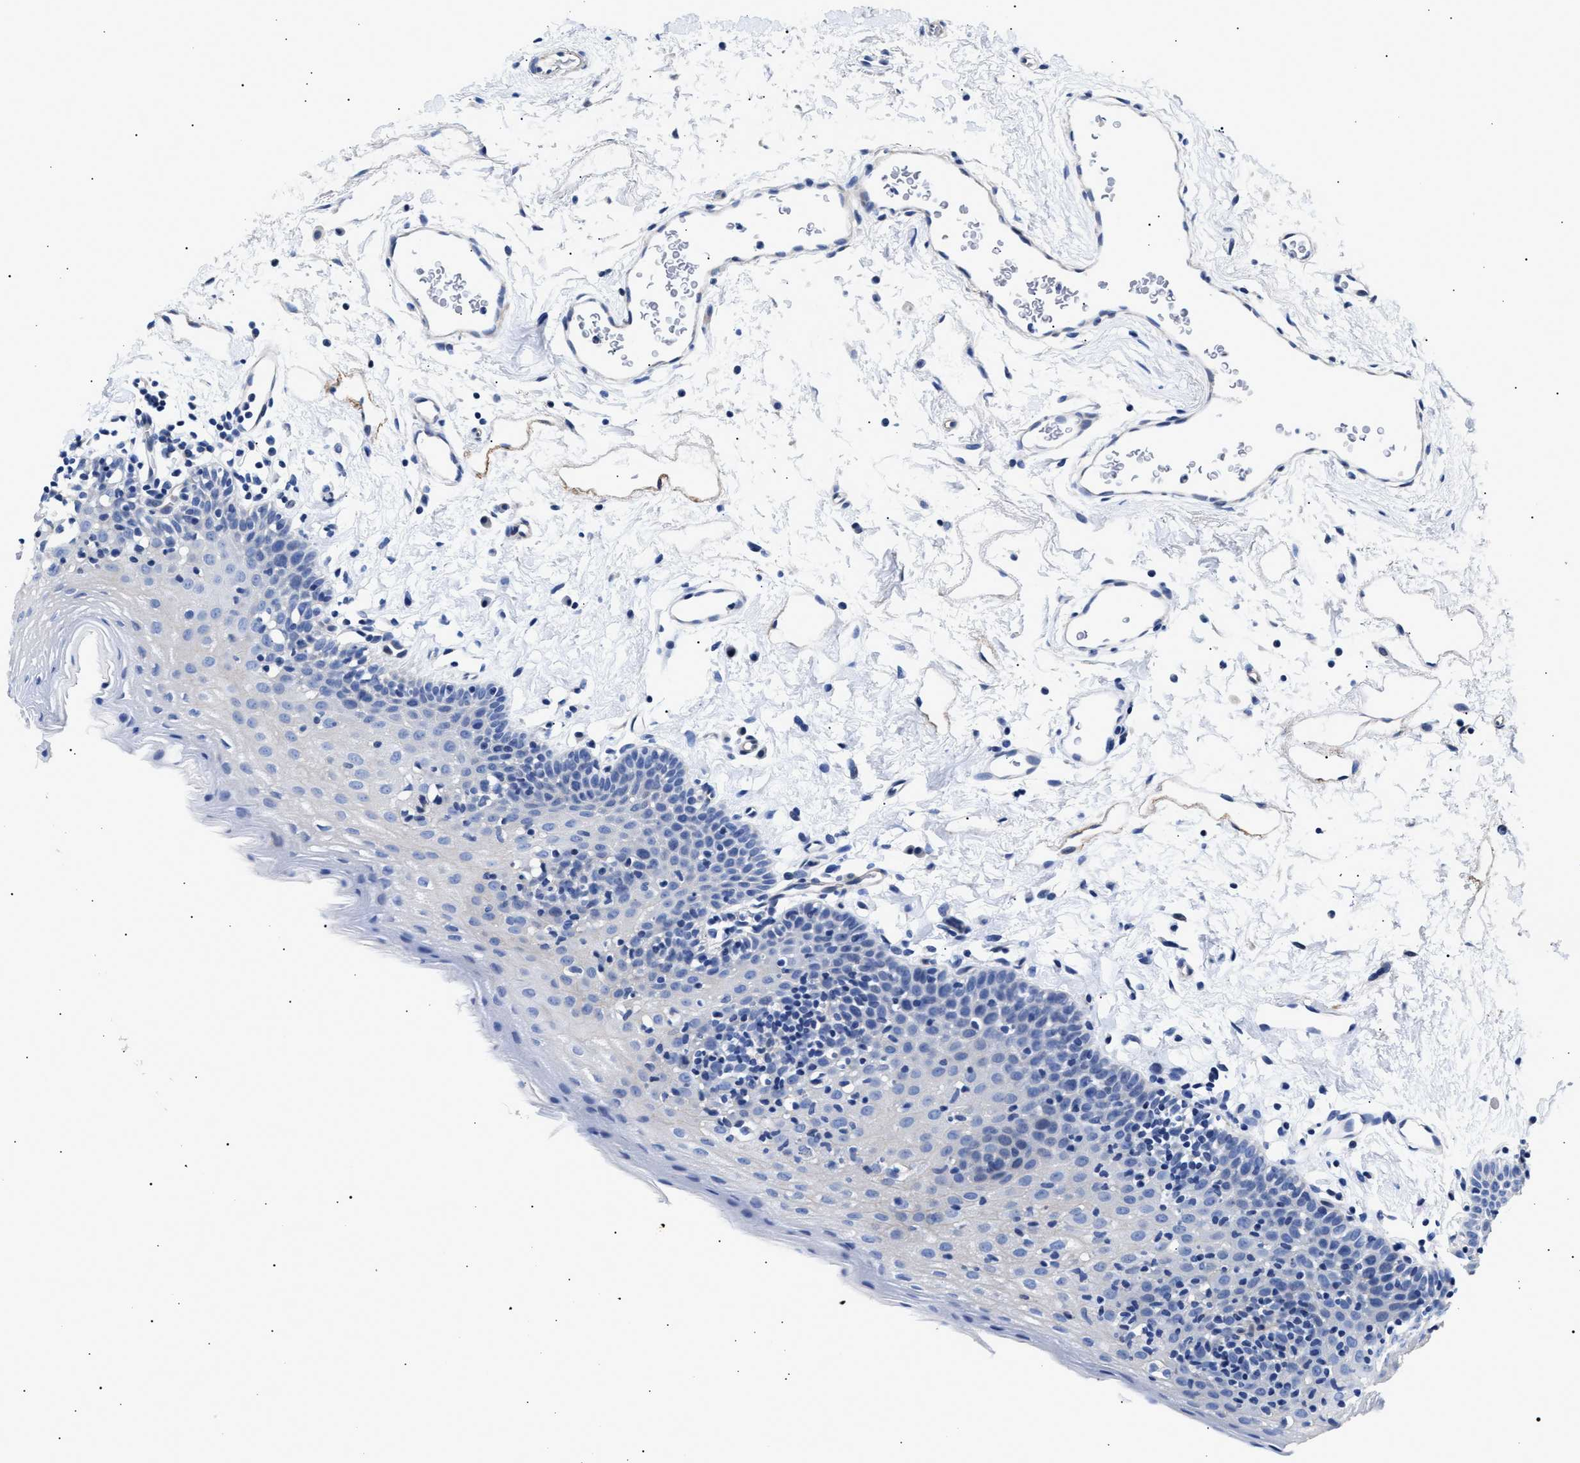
{"staining": {"intensity": "negative", "quantity": "none", "location": "none"}, "tissue": "oral mucosa", "cell_type": "Squamous epithelial cells", "image_type": "normal", "snomed": [{"axis": "morphology", "description": "Normal tissue, NOS"}, {"axis": "topography", "description": "Oral tissue"}], "caption": "Immunohistochemistry (IHC) histopathology image of normal oral mucosa stained for a protein (brown), which exhibits no expression in squamous epithelial cells. Nuclei are stained in blue.", "gene": "HEMGN", "patient": {"sex": "male", "age": 66}}